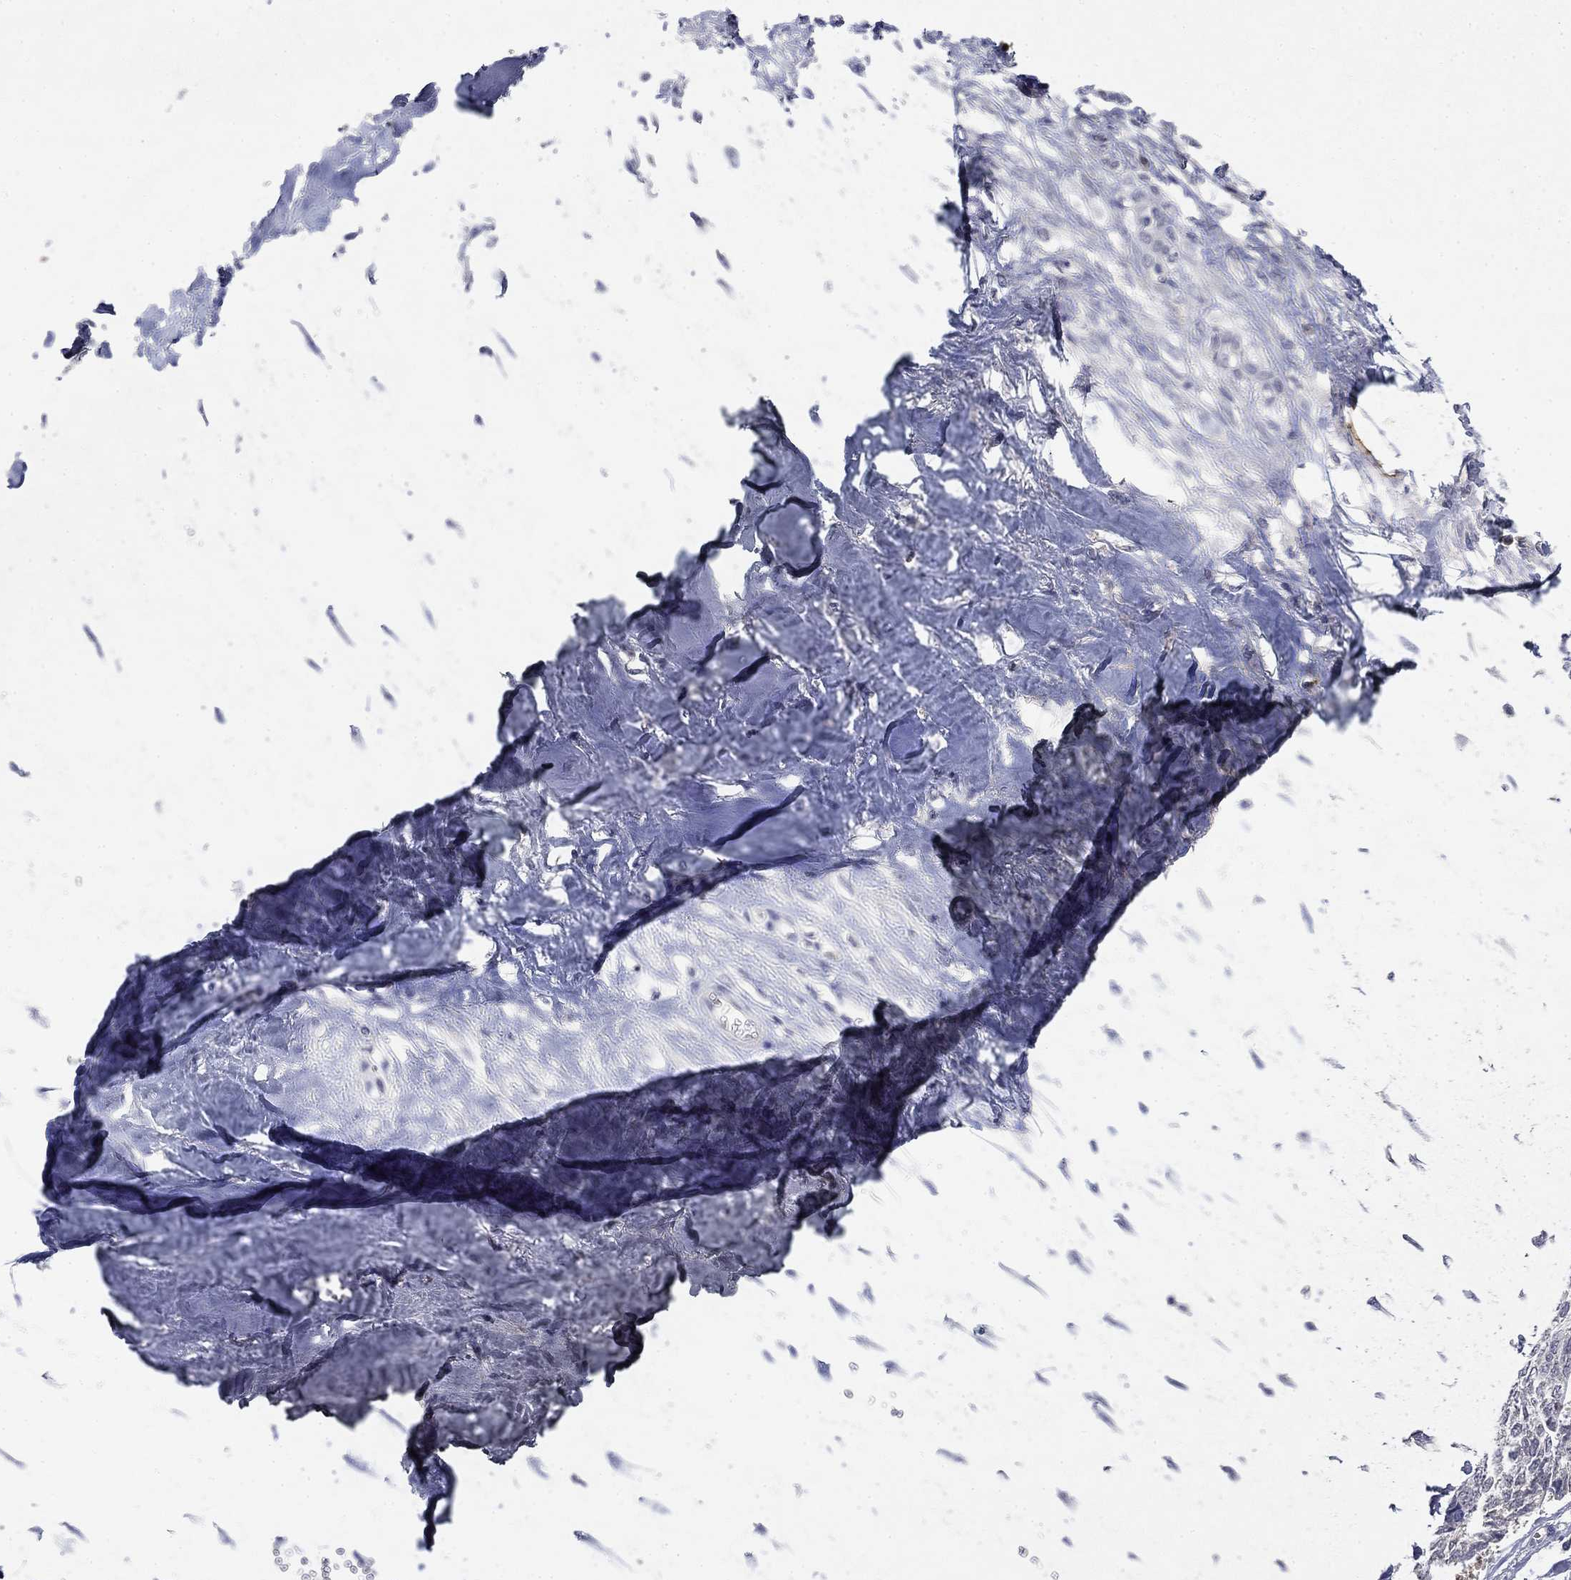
{"staining": {"intensity": "negative", "quantity": "none", "location": "none"}, "tissue": "skin cancer", "cell_type": "Tumor cells", "image_type": "cancer", "snomed": [{"axis": "morphology", "description": "Basal cell carcinoma"}, {"axis": "topography", "description": "Skin"}], "caption": "DAB (3,3'-diaminobenzidine) immunohistochemical staining of human skin cancer (basal cell carcinoma) exhibits no significant staining in tumor cells. (IHC, brightfield microscopy, high magnification).", "gene": "DDTL", "patient": {"sex": "male", "age": 86}}